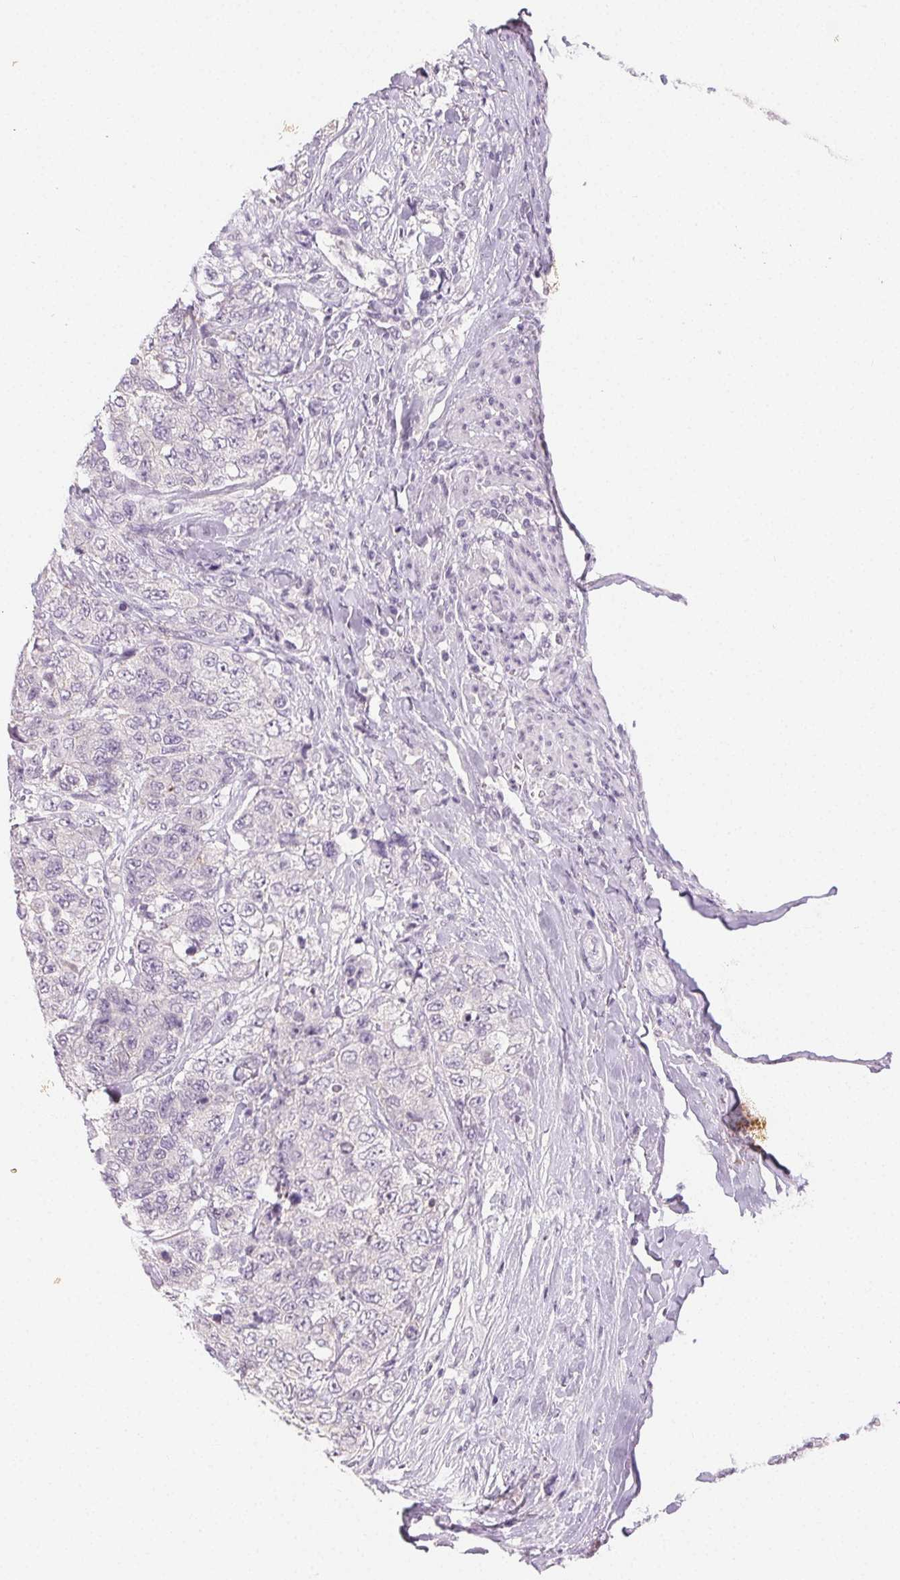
{"staining": {"intensity": "negative", "quantity": "none", "location": "none"}, "tissue": "urothelial cancer", "cell_type": "Tumor cells", "image_type": "cancer", "snomed": [{"axis": "morphology", "description": "Urothelial carcinoma, High grade"}, {"axis": "topography", "description": "Urinary bladder"}], "caption": "Tumor cells are negative for brown protein staining in high-grade urothelial carcinoma. Nuclei are stained in blue.", "gene": "SFTPD", "patient": {"sex": "female", "age": 78}}